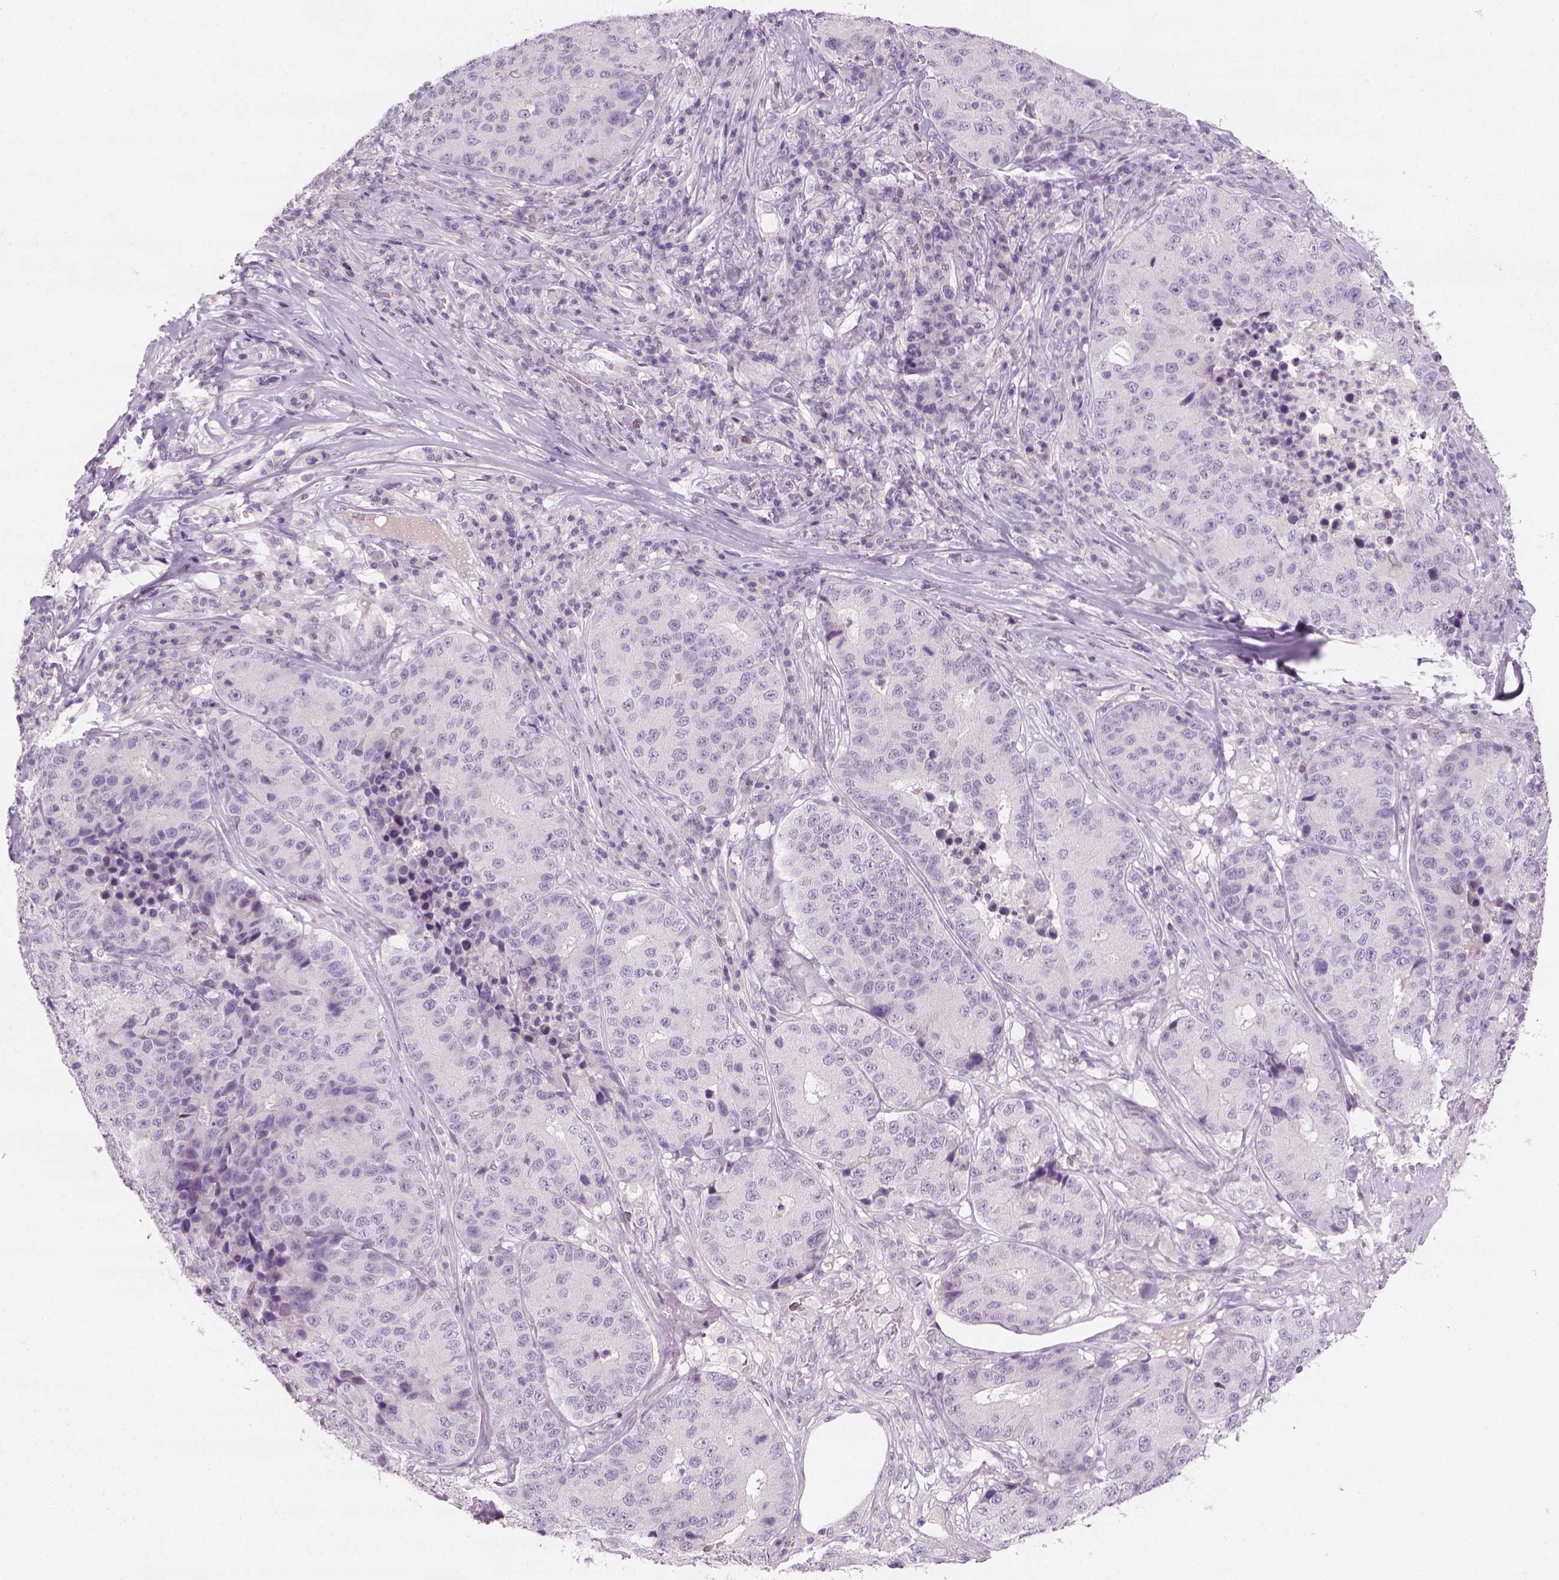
{"staining": {"intensity": "negative", "quantity": "none", "location": "none"}, "tissue": "stomach cancer", "cell_type": "Tumor cells", "image_type": "cancer", "snomed": [{"axis": "morphology", "description": "Adenocarcinoma, NOS"}, {"axis": "topography", "description": "Stomach"}], "caption": "This is an IHC image of human stomach cancer (adenocarcinoma). There is no staining in tumor cells.", "gene": "GFI1B", "patient": {"sex": "male", "age": 71}}